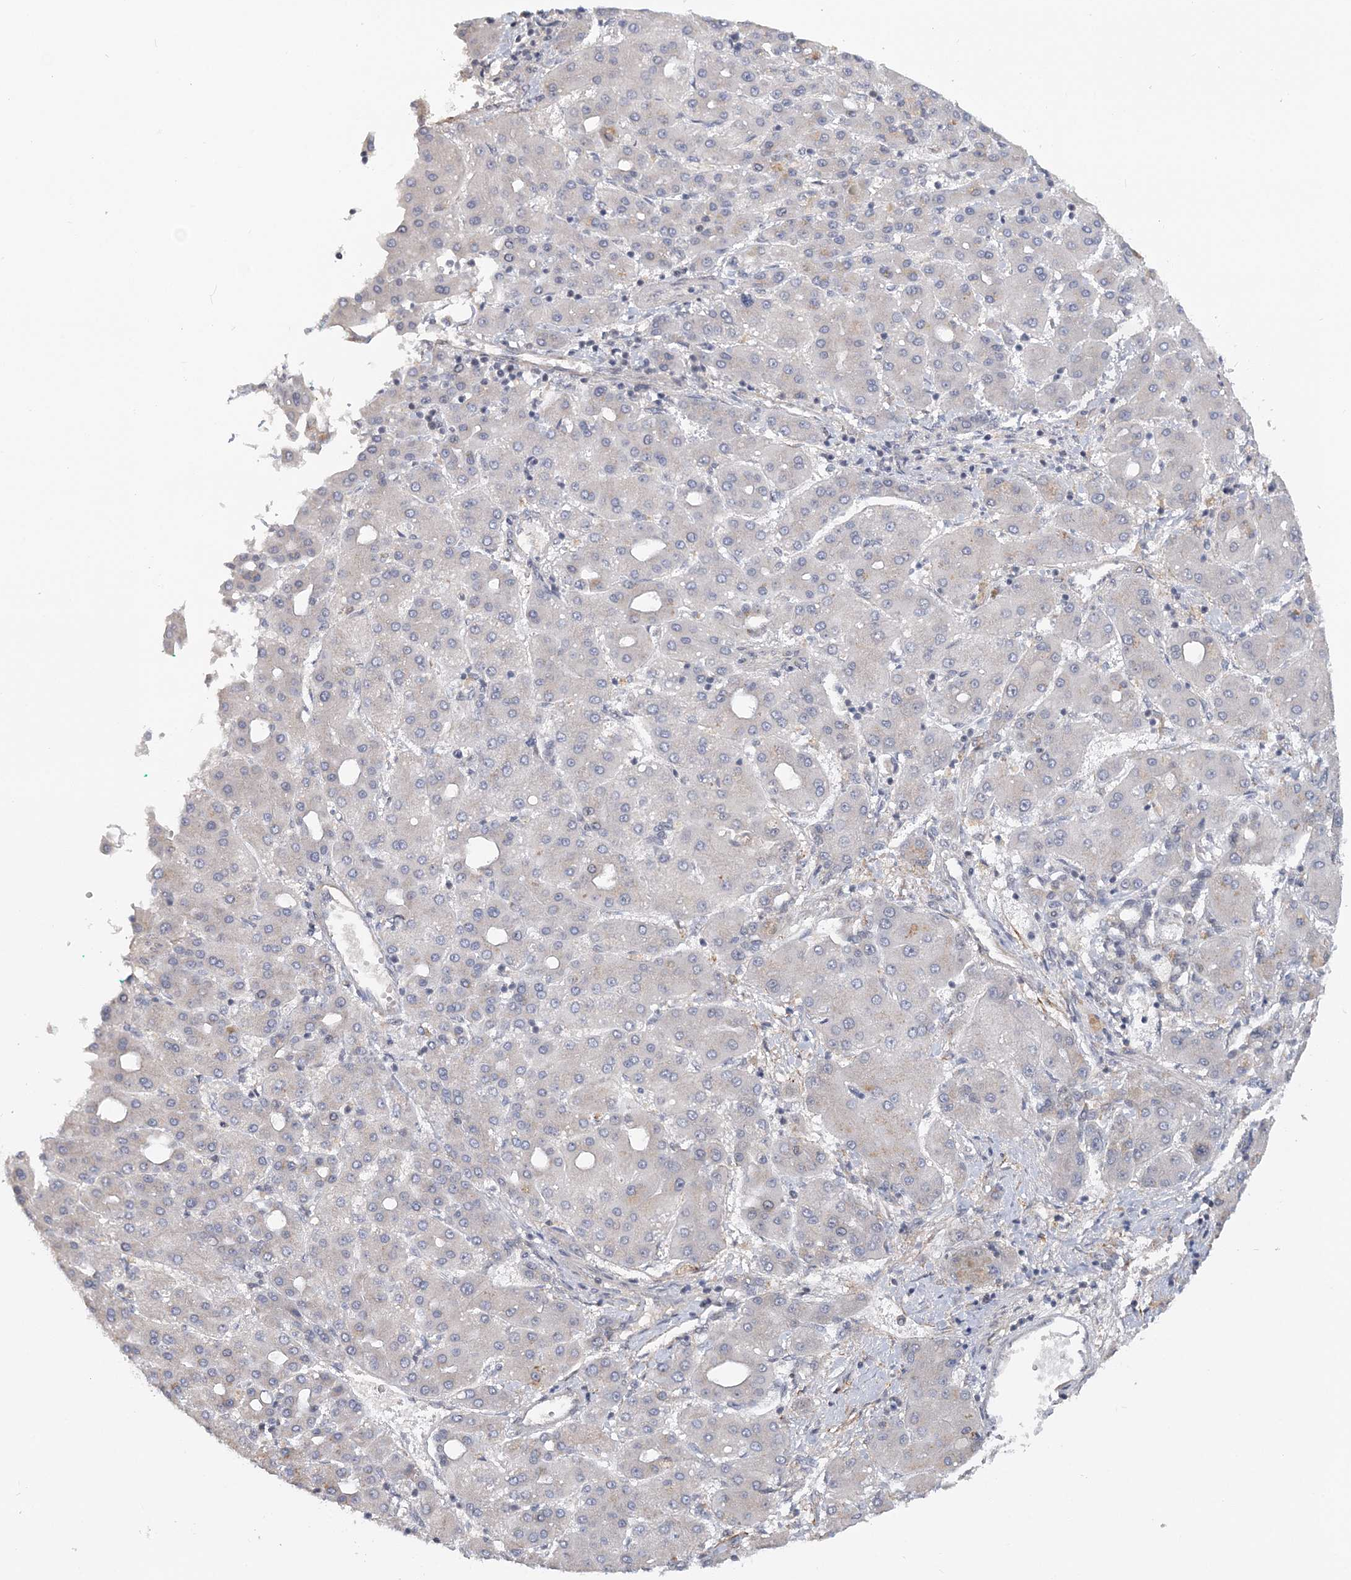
{"staining": {"intensity": "negative", "quantity": "none", "location": "none"}, "tissue": "liver cancer", "cell_type": "Tumor cells", "image_type": "cancer", "snomed": [{"axis": "morphology", "description": "Carcinoma, Hepatocellular, NOS"}, {"axis": "topography", "description": "Liver"}], "caption": "IHC of liver cancer shows no positivity in tumor cells. The staining is performed using DAB brown chromogen with nuclei counter-stained in using hematoxylin.", "gene": "TSHZ2", "patient": {"sex": "male", "age": 65}}